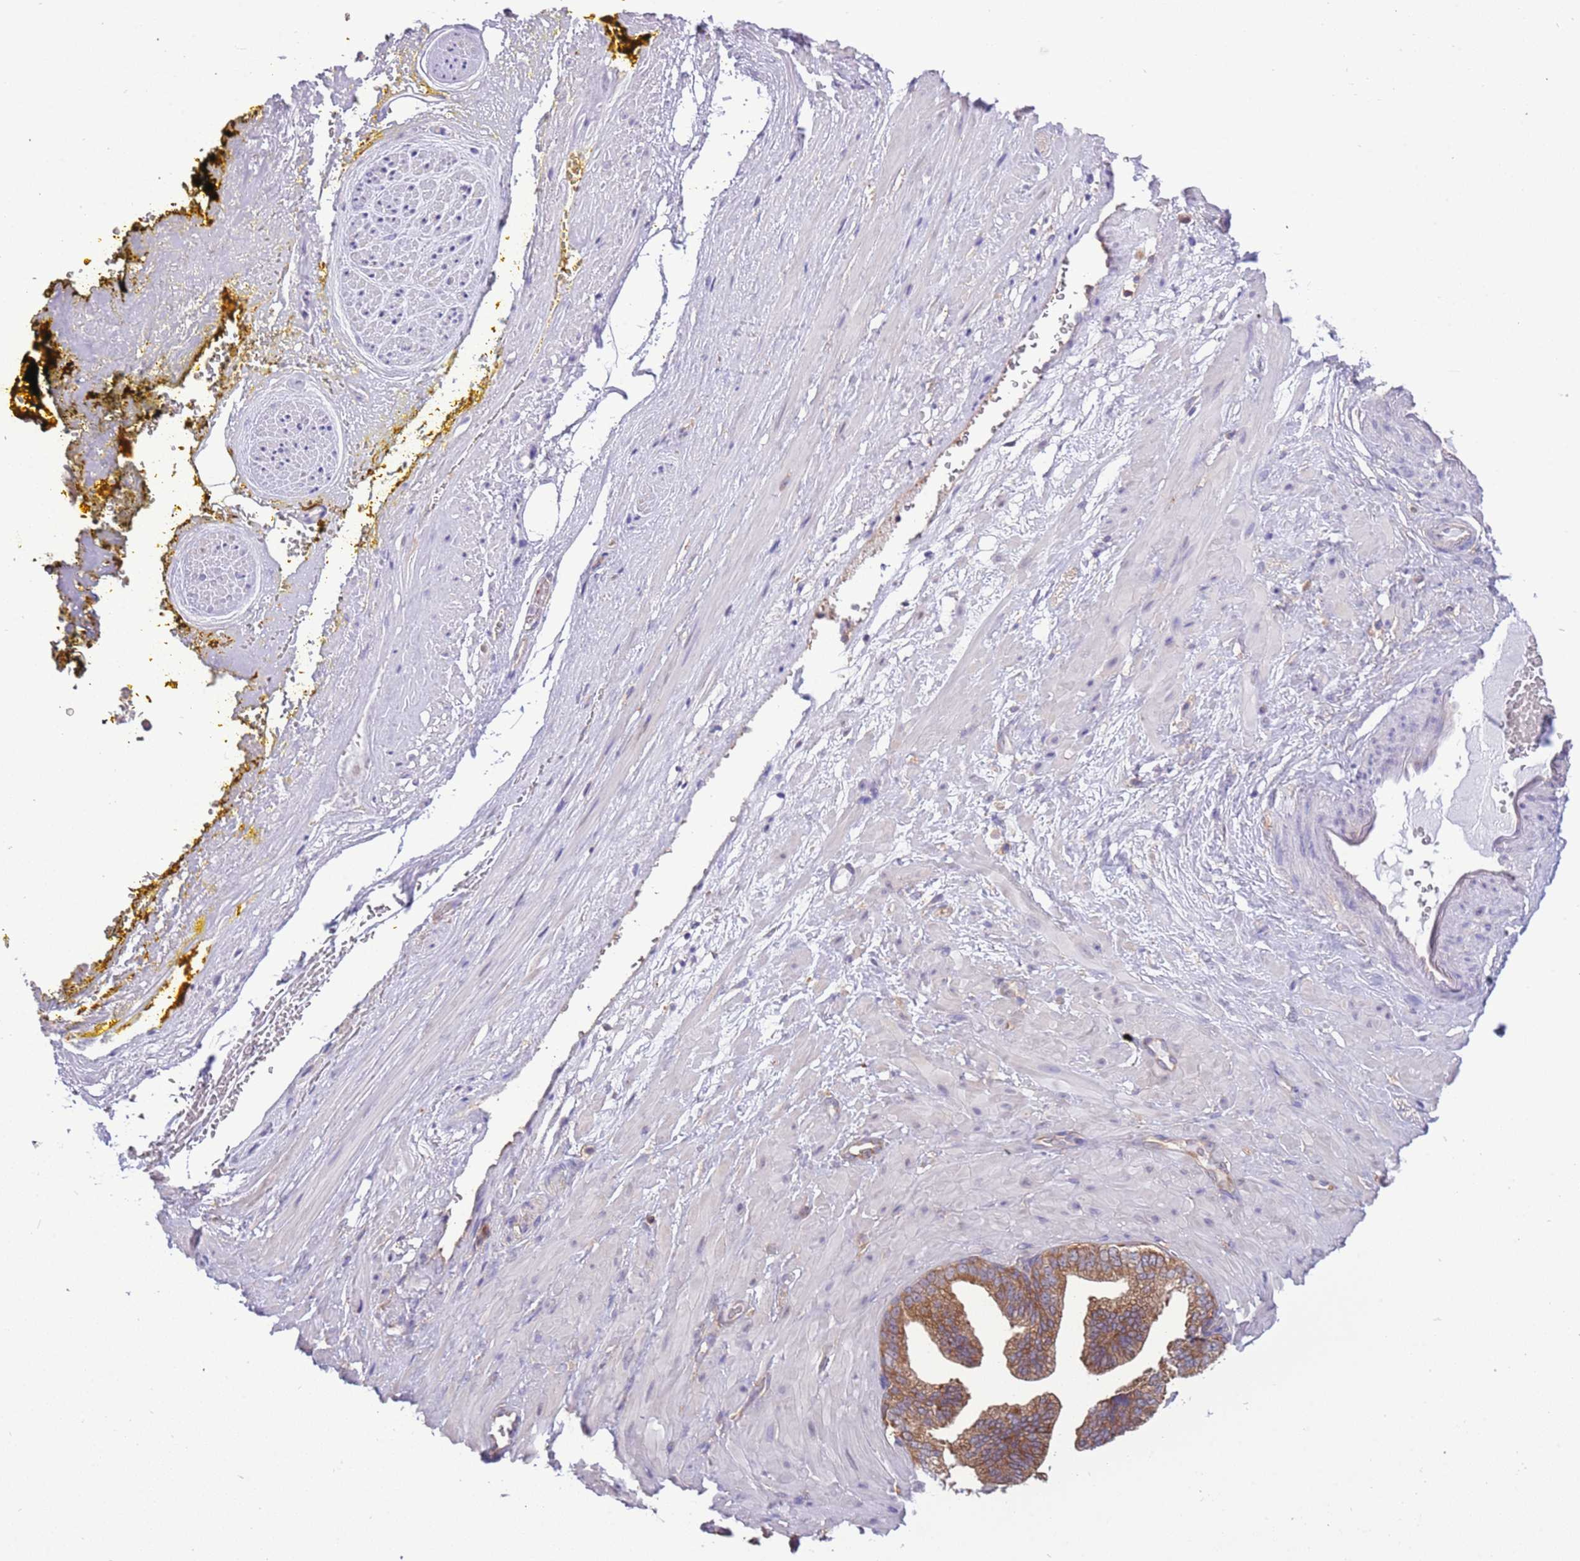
{"staining": {"intensity": "moderate", "quantity": "<25%", "location": "cytoplasmic/membranous"}, "tissue": "soft tissue", "cell_type": "Chondrocytes", "image_type": "normal", "snomed": [{"axis": "morphology", "description": "Normal tissue, NOS"}, {"axis": "morphology", "description": "Adenocarcinoma, Low grade"}, {"axis": "topography", "description": "Prostate"}, {"axis": "topography", "description": "Peripheral nerve tissue"}], "caption": "The micrograph displays immunohistochemical staining of normal soft tissue. There is moderate cytoplasmic/membranous staining is present in approximately <25% of chondrocytes.", "gene": "STIP1", "patient": {"sex": "male", "age": 63}}